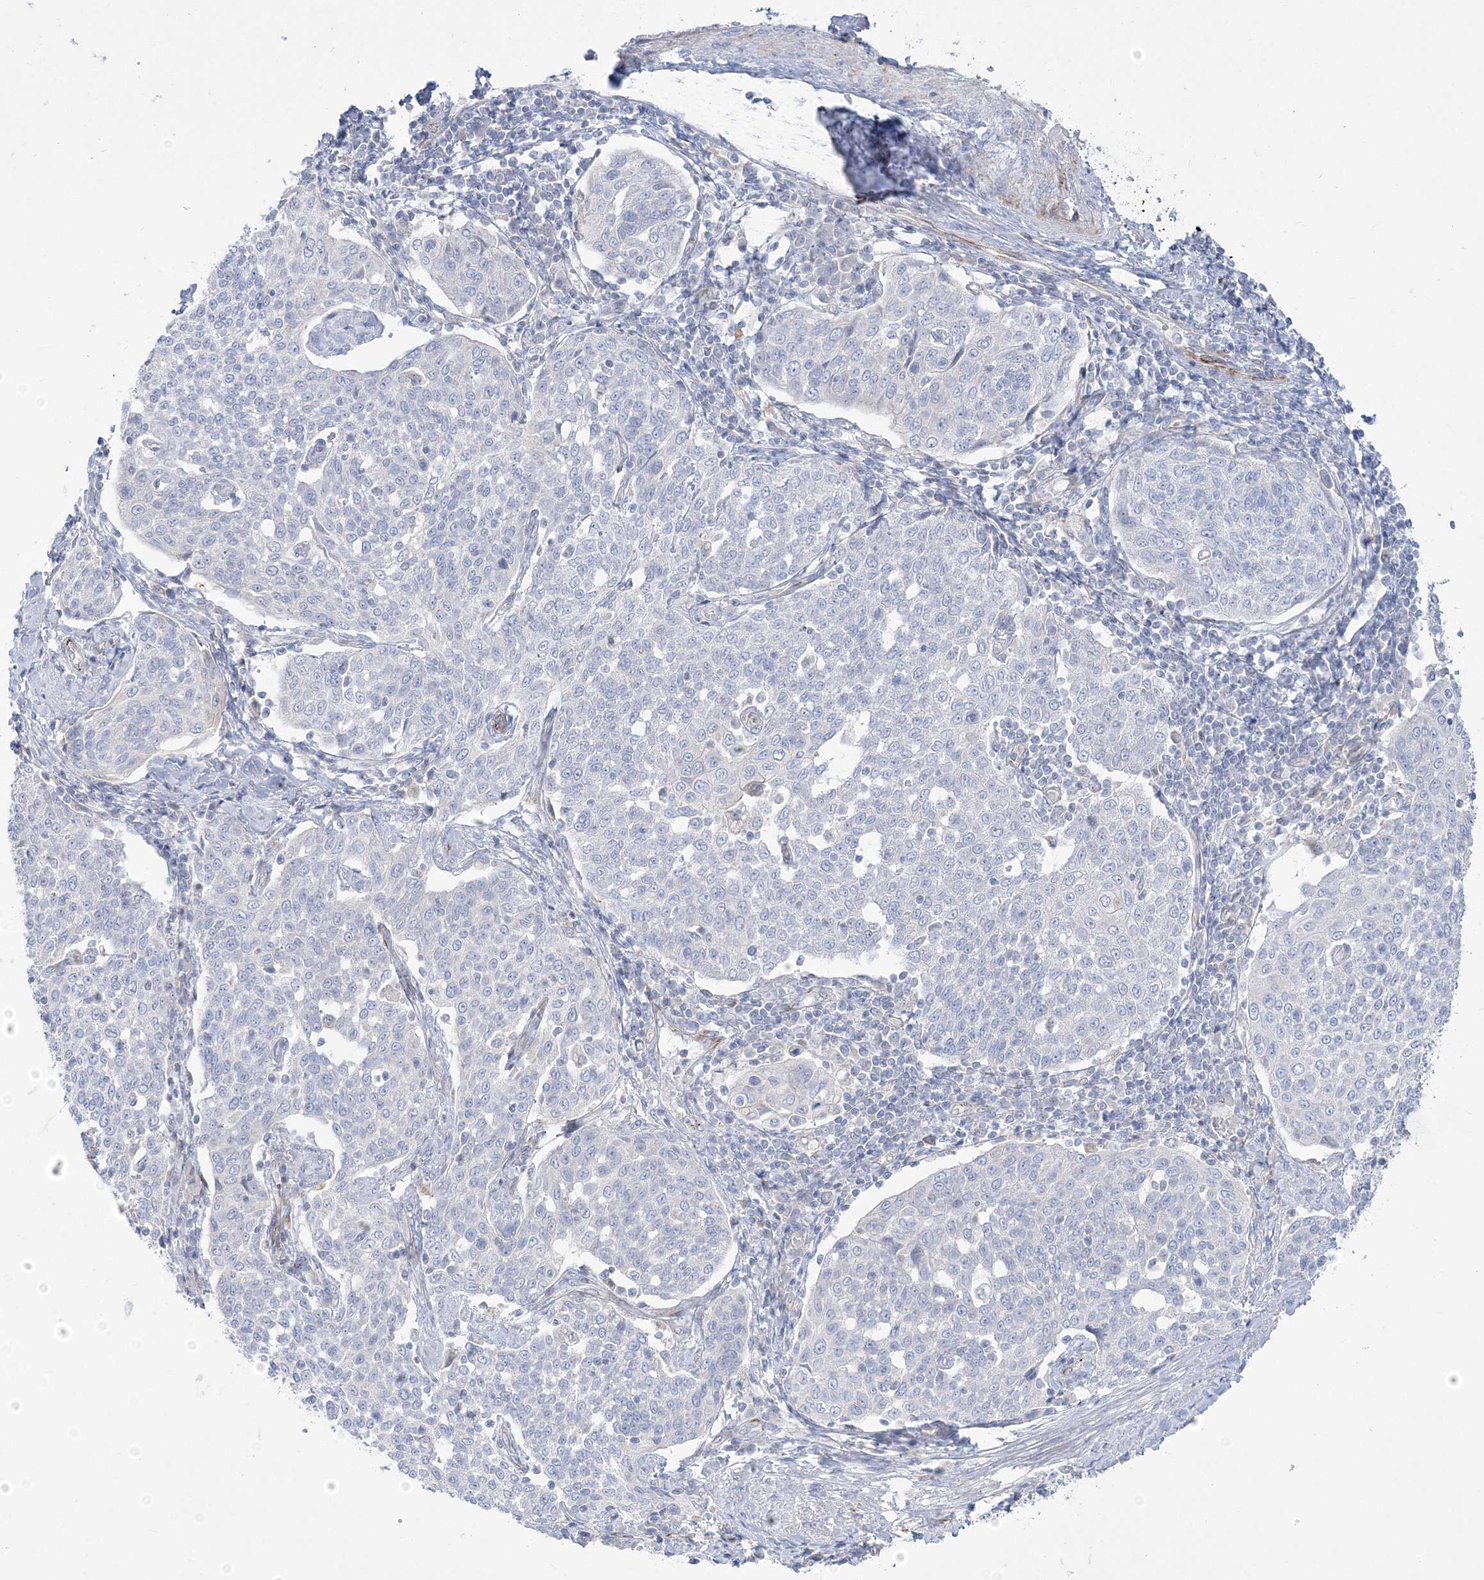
{"staining": {"intensity": "negative", "quantity": "none", "location": "none"}, "tissue": "cervical cancer", "cell_type": "Tumor cells", "image_type": "cancer", "snomed": [{"axis": "morphology", "description": "Squamous cell carcinoma, NOS"}, {"axis": "topography", "description": "Cervix"}], "caption": "The immunohistochemistry (IHC) histopathology image has no significant expression in tumor cells of cervical cancer (squamous cell carcinoma) tissue. Nuclei are stained in blue.", "gene": "GPAT2", "patient": {"sex": "female", "age": 34}}